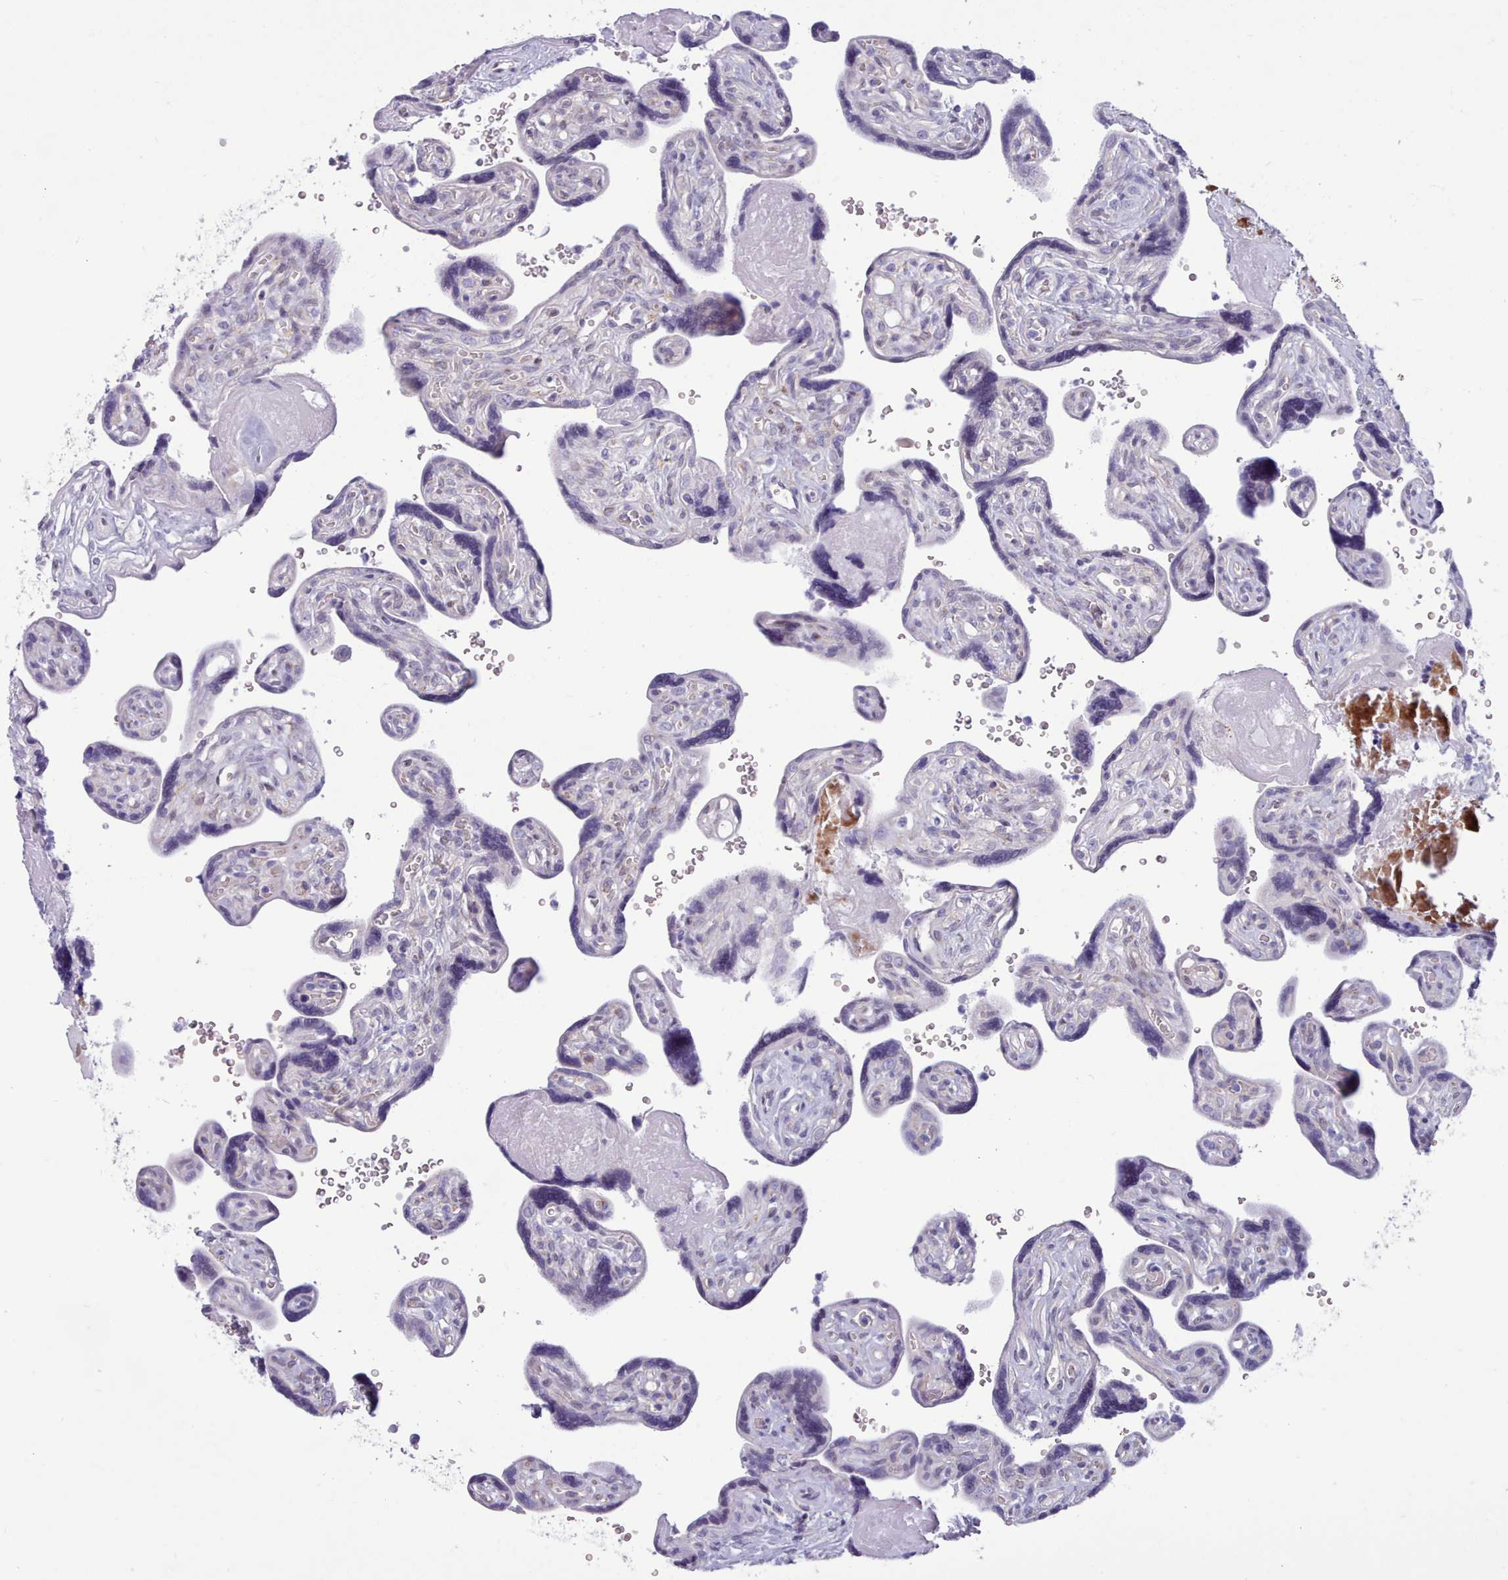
{"staining": {"intensity": "negative", "quantity": "none", "location": "none"}, "tissue": "placenta", "cell_type": "Trophoblastic cells", "image_type": "normal", "snomed": [{"axis": "morphology", "description": "Normal tissue, NOS"}, {"axis": "topography", "description": "Placenta"}], "caption": "Placenta stained for a protein using immunohistochemistry exhibits no positivity trophoblastic cells.", "gene": "TMEM253", "patient": {"sex": "female", "age": 39}}